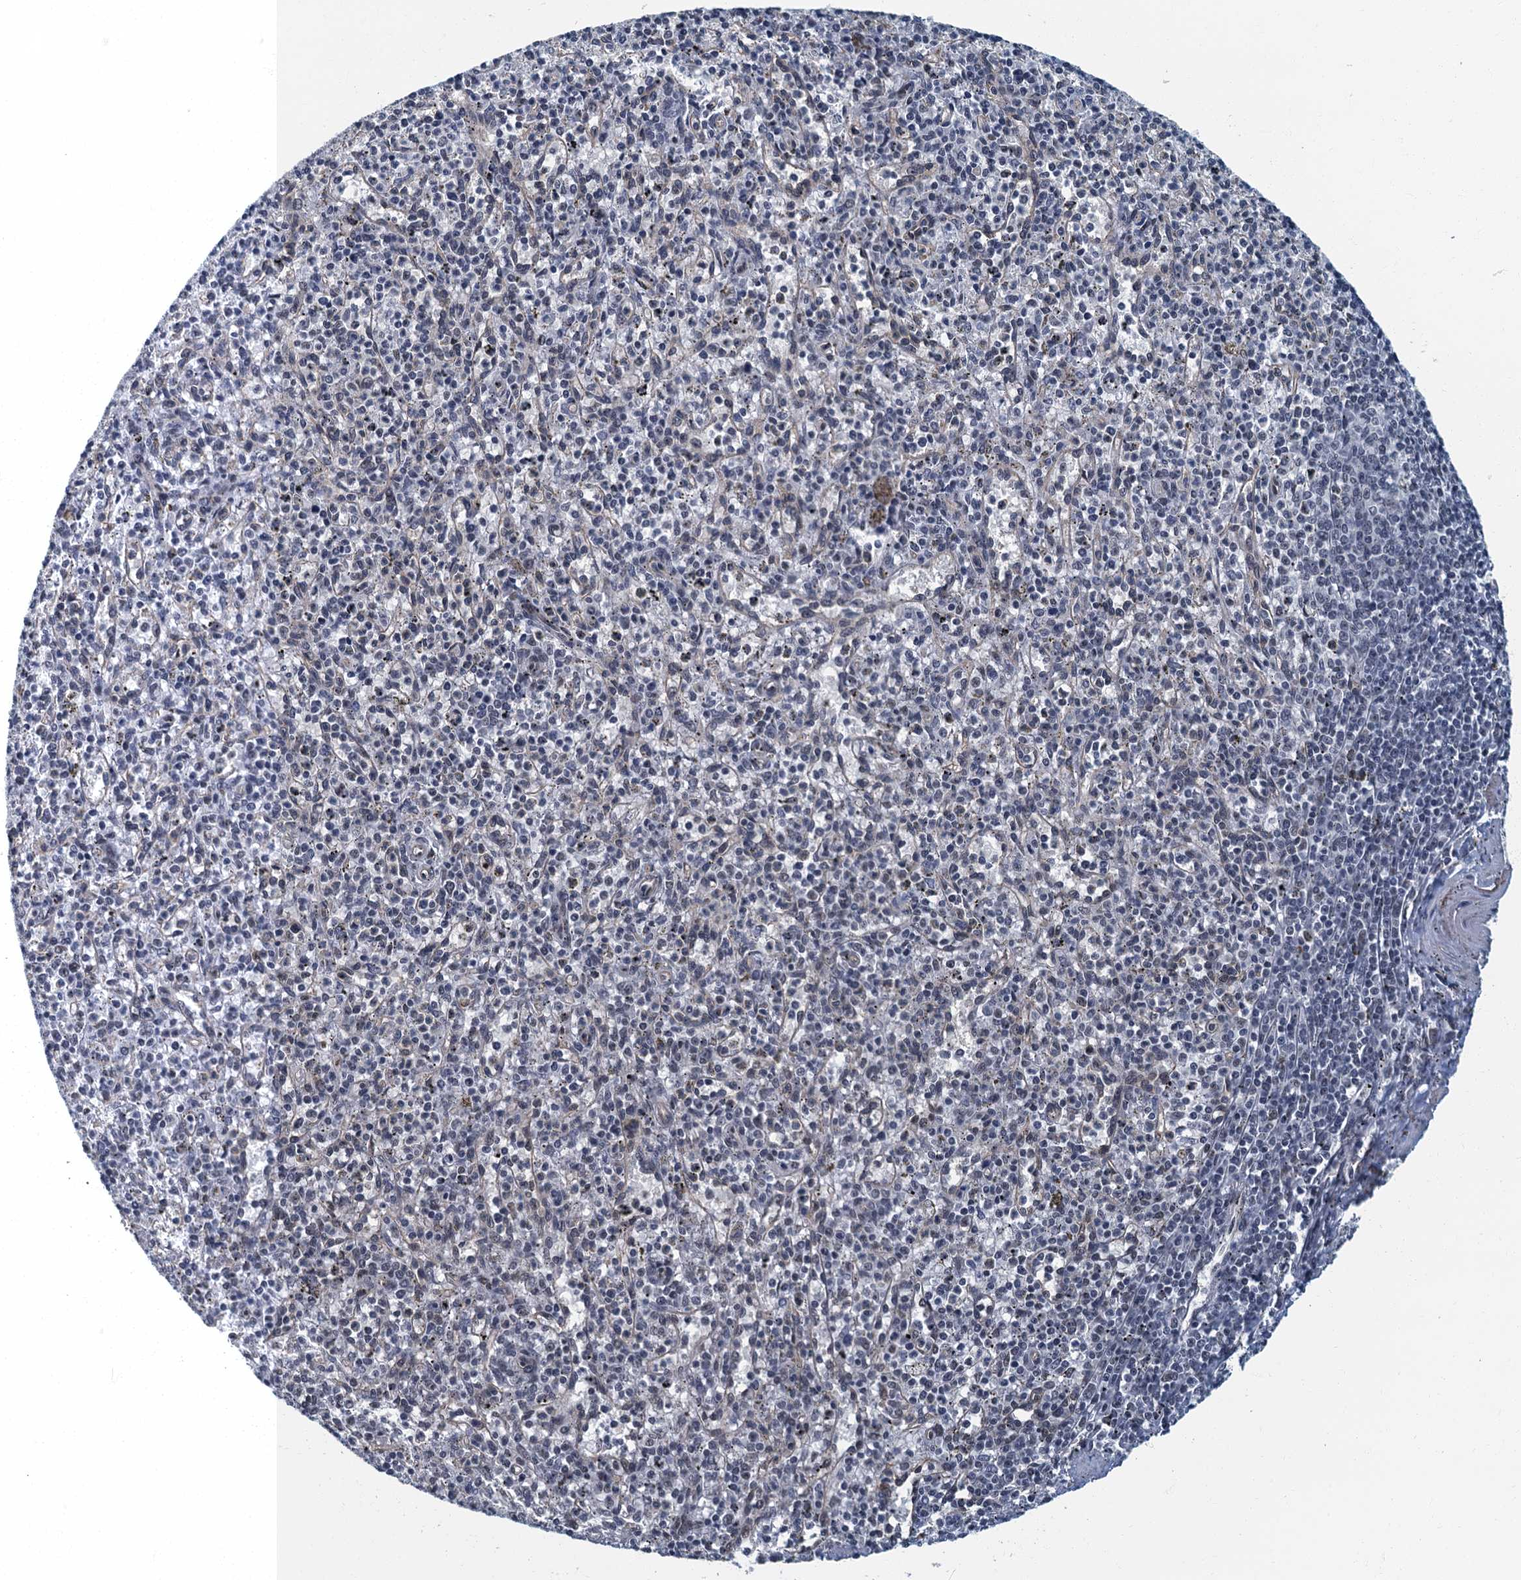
{"staining": {"intensity": "weak", "quantity": "<25%", "location": "nuclear"}, "tissue": "spleen", "cell_type": "Cells in red pulp", "image_type": "normal", "snomed": [{"axis": "morphology", "description": "Normal tissue, NOS"}, {"axis": "topography", "description": "Spleen"}], "caption": "Micrograph shows no protein staining in cells in red pulp of normal spleen.", "gene": "GADL1", "patient": {"sex": "male", "age": 72}}